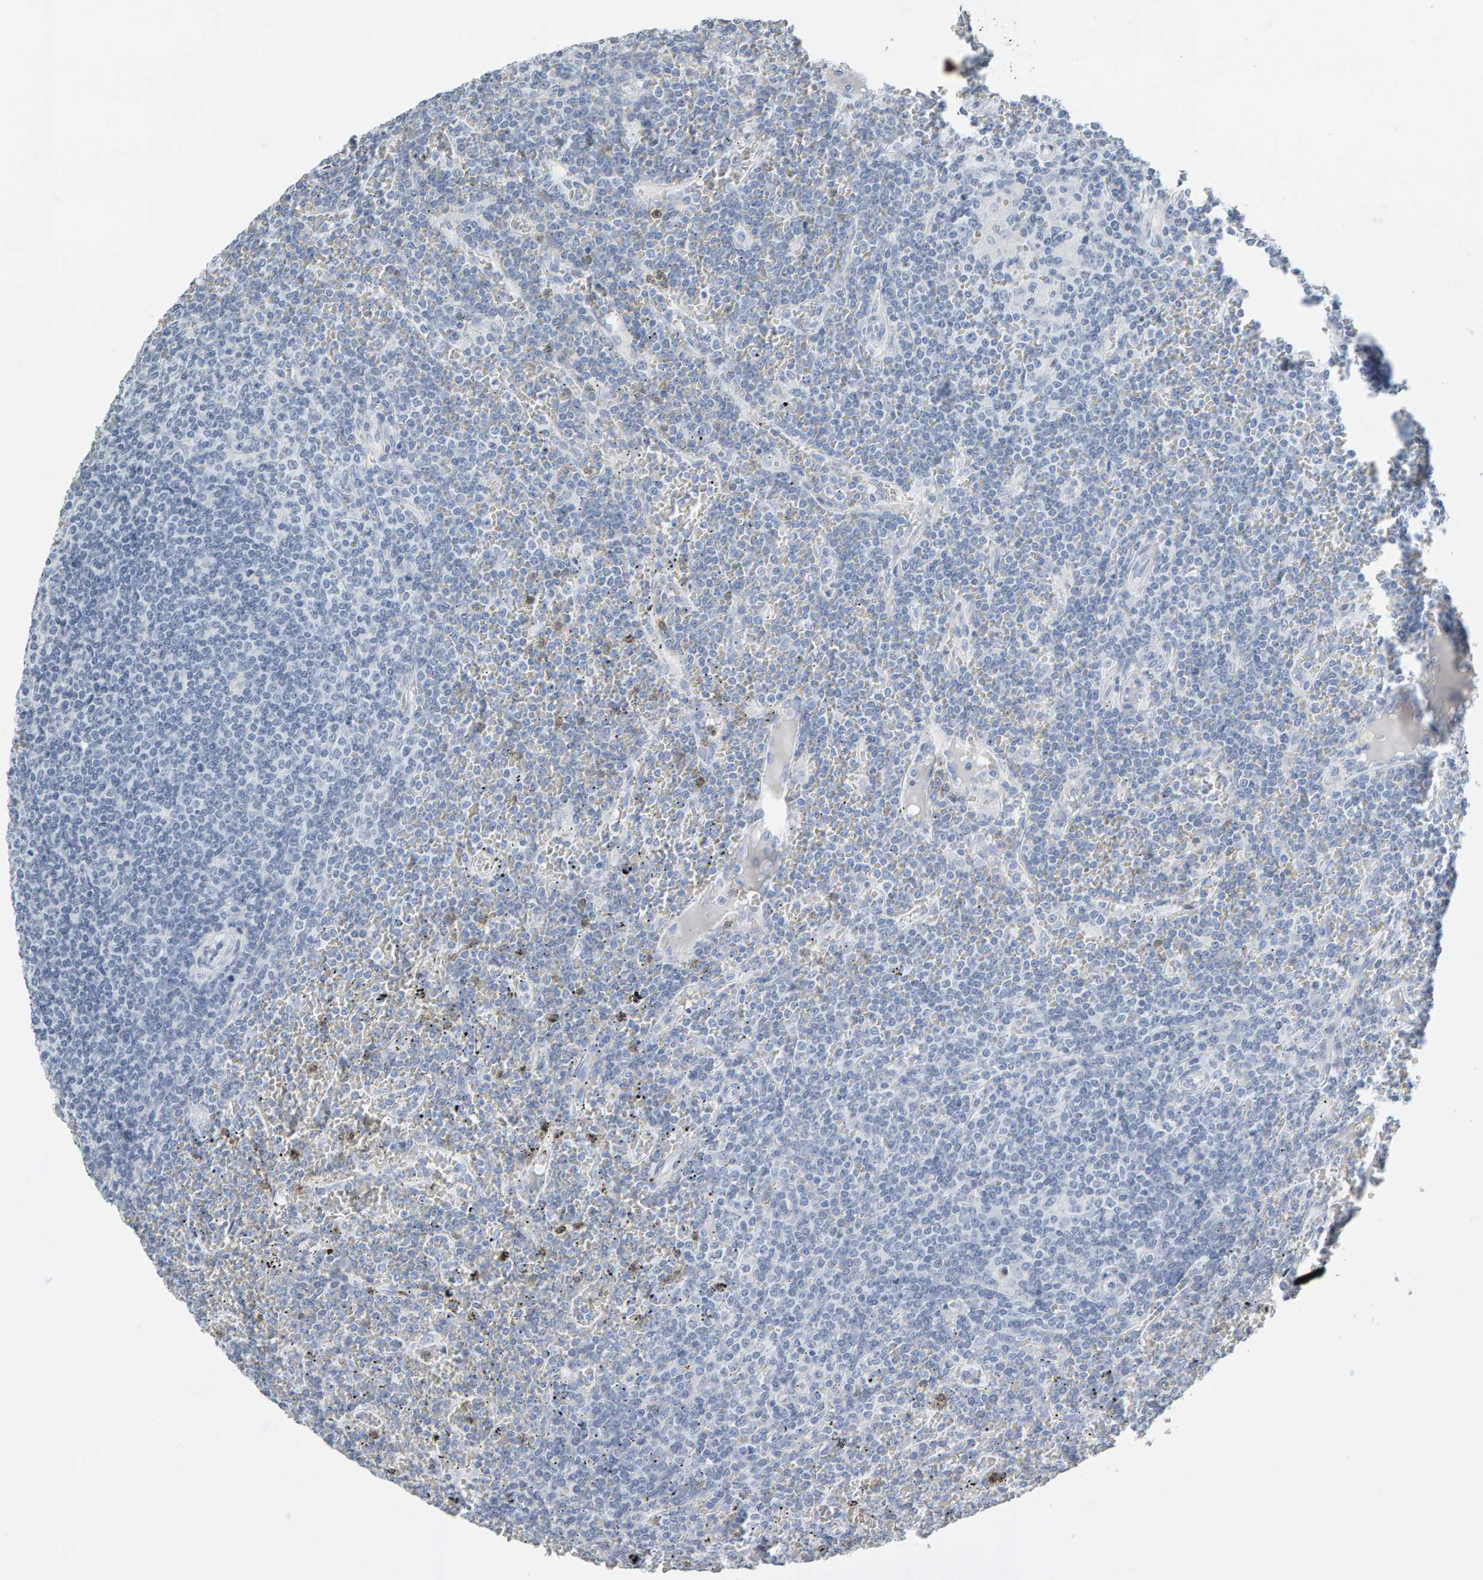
{"staining": {"intensity": "negative", "quantity": "none", "location": "none"}, "tissue": "lymphoma", "cell_type": "Tumor cells", "image_type": "cancer", "snomed": [{"axis": "morphology", "description": "Malignant lymphoma, non-Hodgkin's type, Low grade"}, {"axis": "topography", "description": "Spleen"}], "caption": "This is an immunohistochemistry image of human lymphoma. There is no expression in tumor cells.", "gene": "SPACA3", "patient": {"sex": "female", "age": 19}}